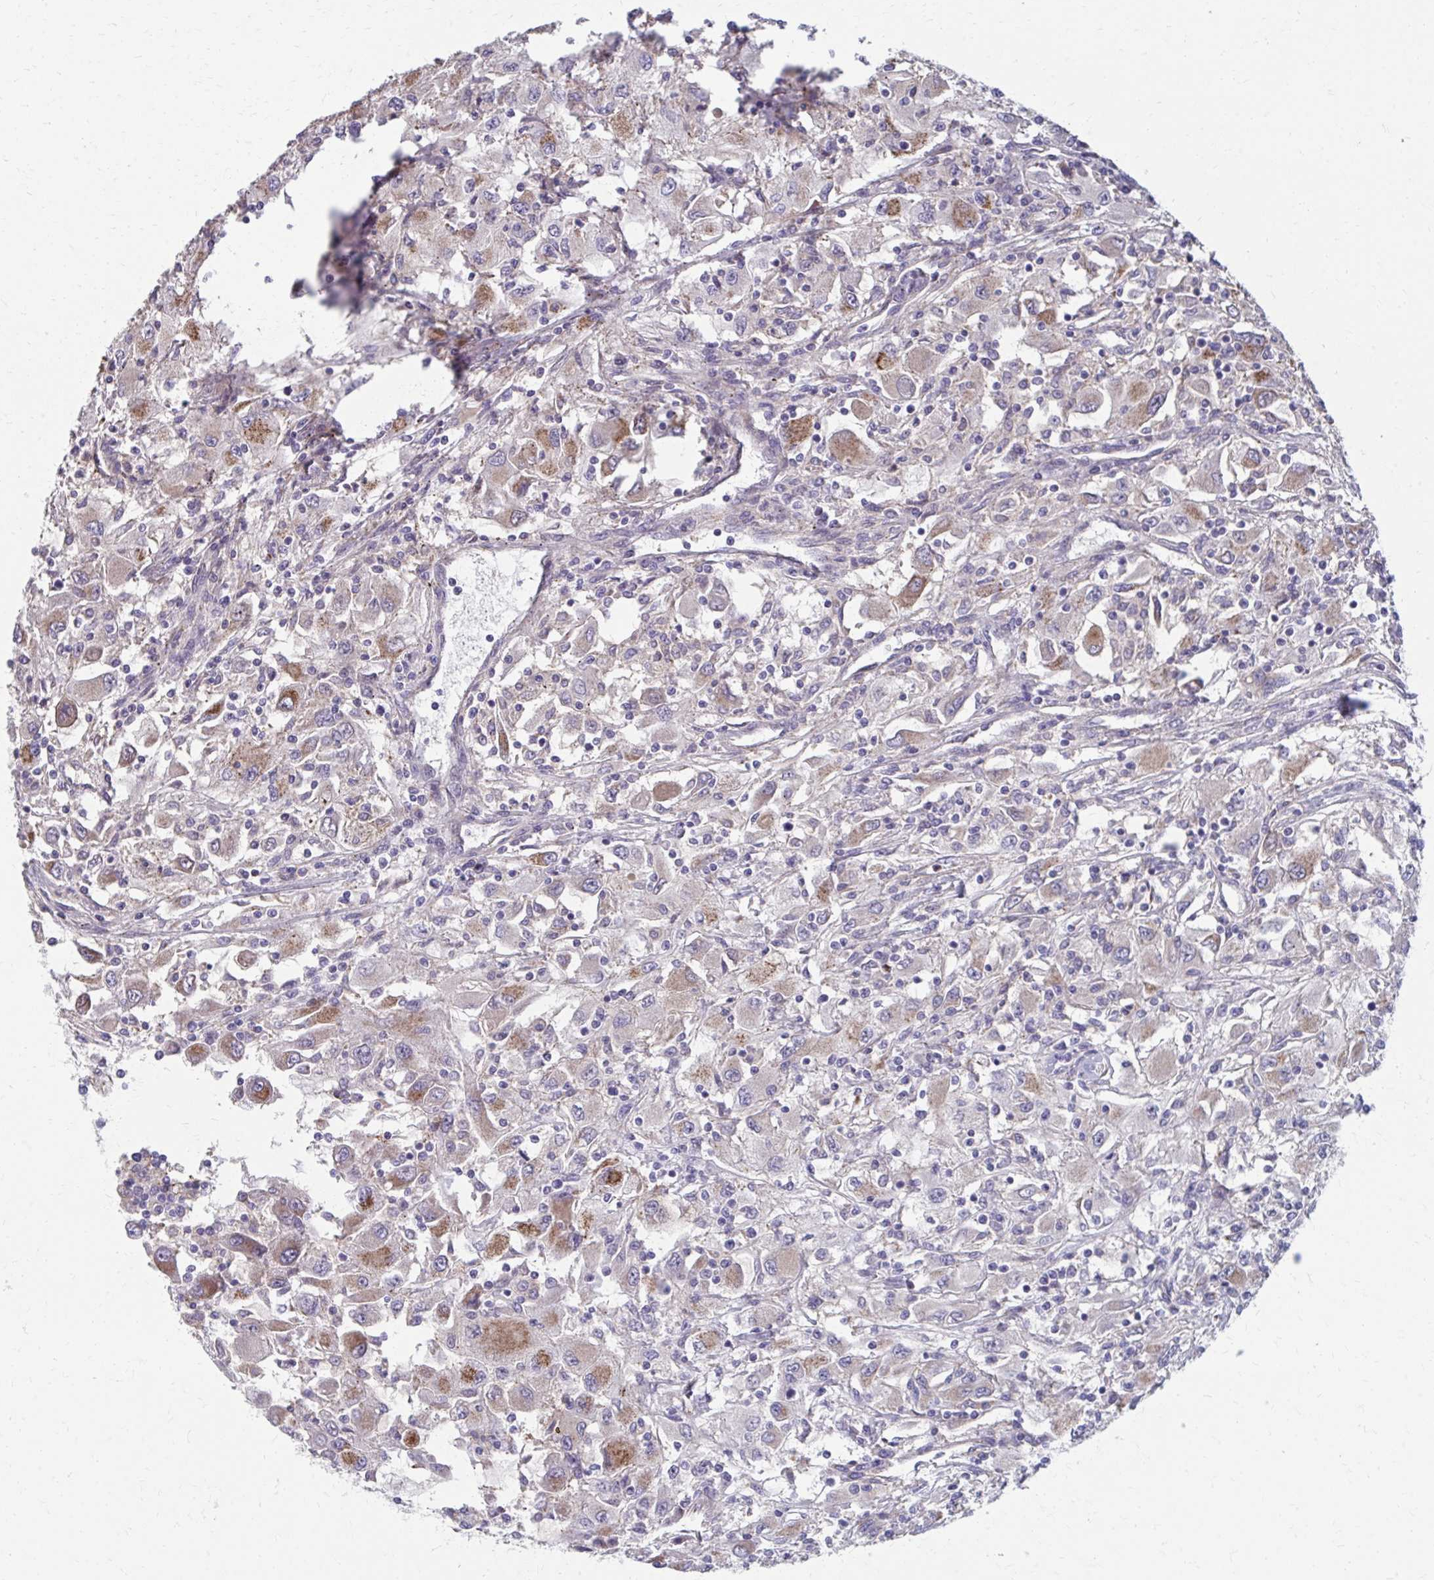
{"staining": {"intensity": "moderate", "quantity": "<25%", "location": "cytoplasmic/membranous"}, "tissue": "renal cancer", "cell_type": "Tumor cells", "image_type": "cancer", "snomed": [{"axis": "morphology", "description": "Adenocarcinoma, NOS"}, {"axis": "topography", "description": "Kidney"}], "caption": "High-power microscopy captured an IHC photomicrograph of renal cancer (adenocarcinoma), revealing moderate cytoplasmic/membranous positivity in approximately <25% of tumor cells. The protein is stained brown, and the nuclei are stained in blue (DAB (3,3'-diaminobenzidine) IHC with brightfield microscopy, high magnification).", "gene": "MMP14", "patient": {"sex": "female", "age": 67}}